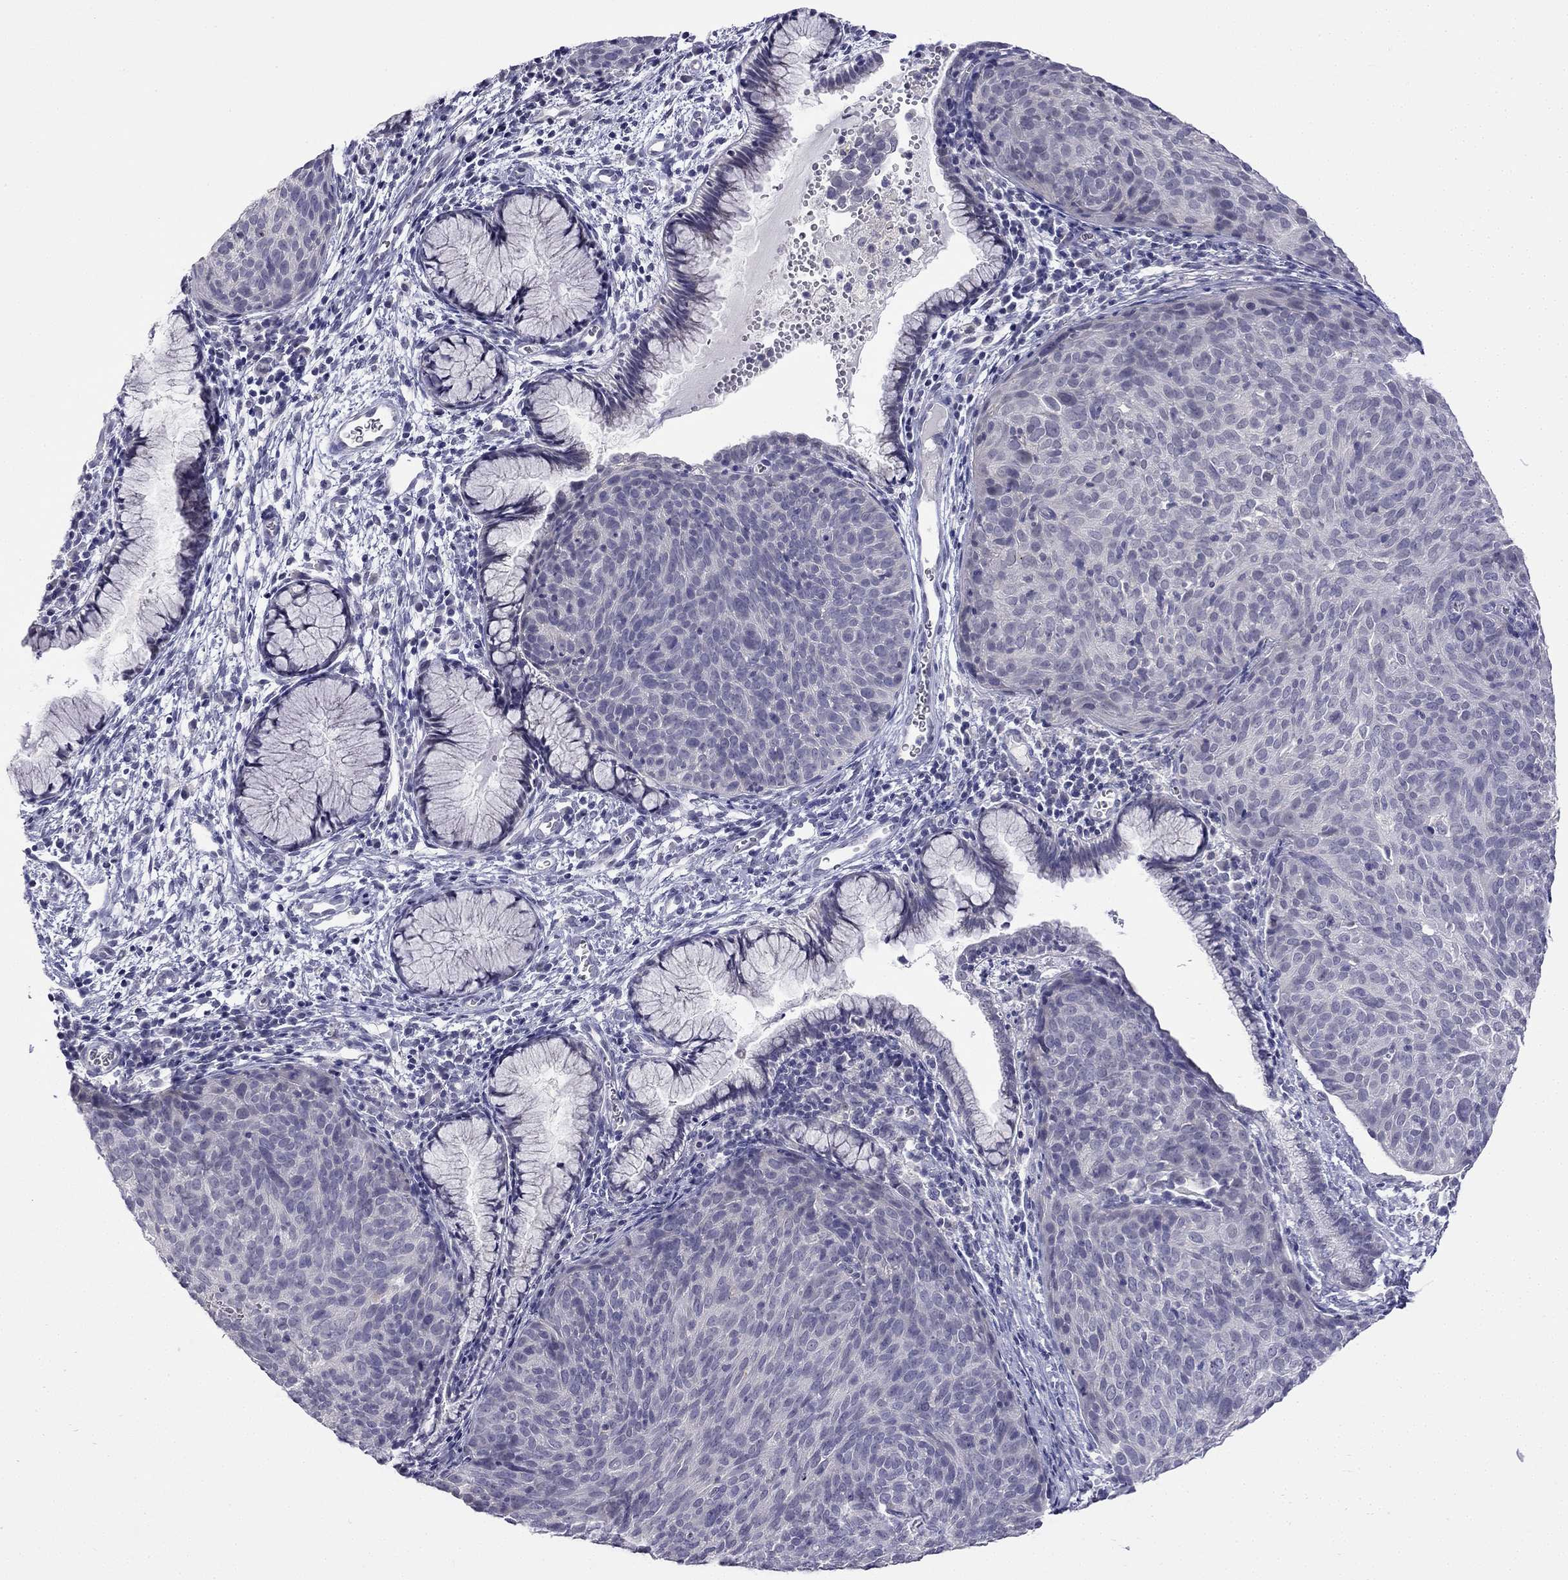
{"staining": {"intensity": "negative", "quantity": "none", "location": "none"}, "tissue": "cervical cancer", "cell_type": "Tumor cells", "image_type": "cancer", "snomed": [{"axis": "morphology", "description": "Squamous cell carcinoma, NOS"}, {"axis": "topography", "description": "Cervix"}], "caption": "Immunohistochemical staining of human cervical cancer shows no significant expression in tumor cells.", "gene": "C5orf49", "patient": {"sex": "female", "age": 39}}